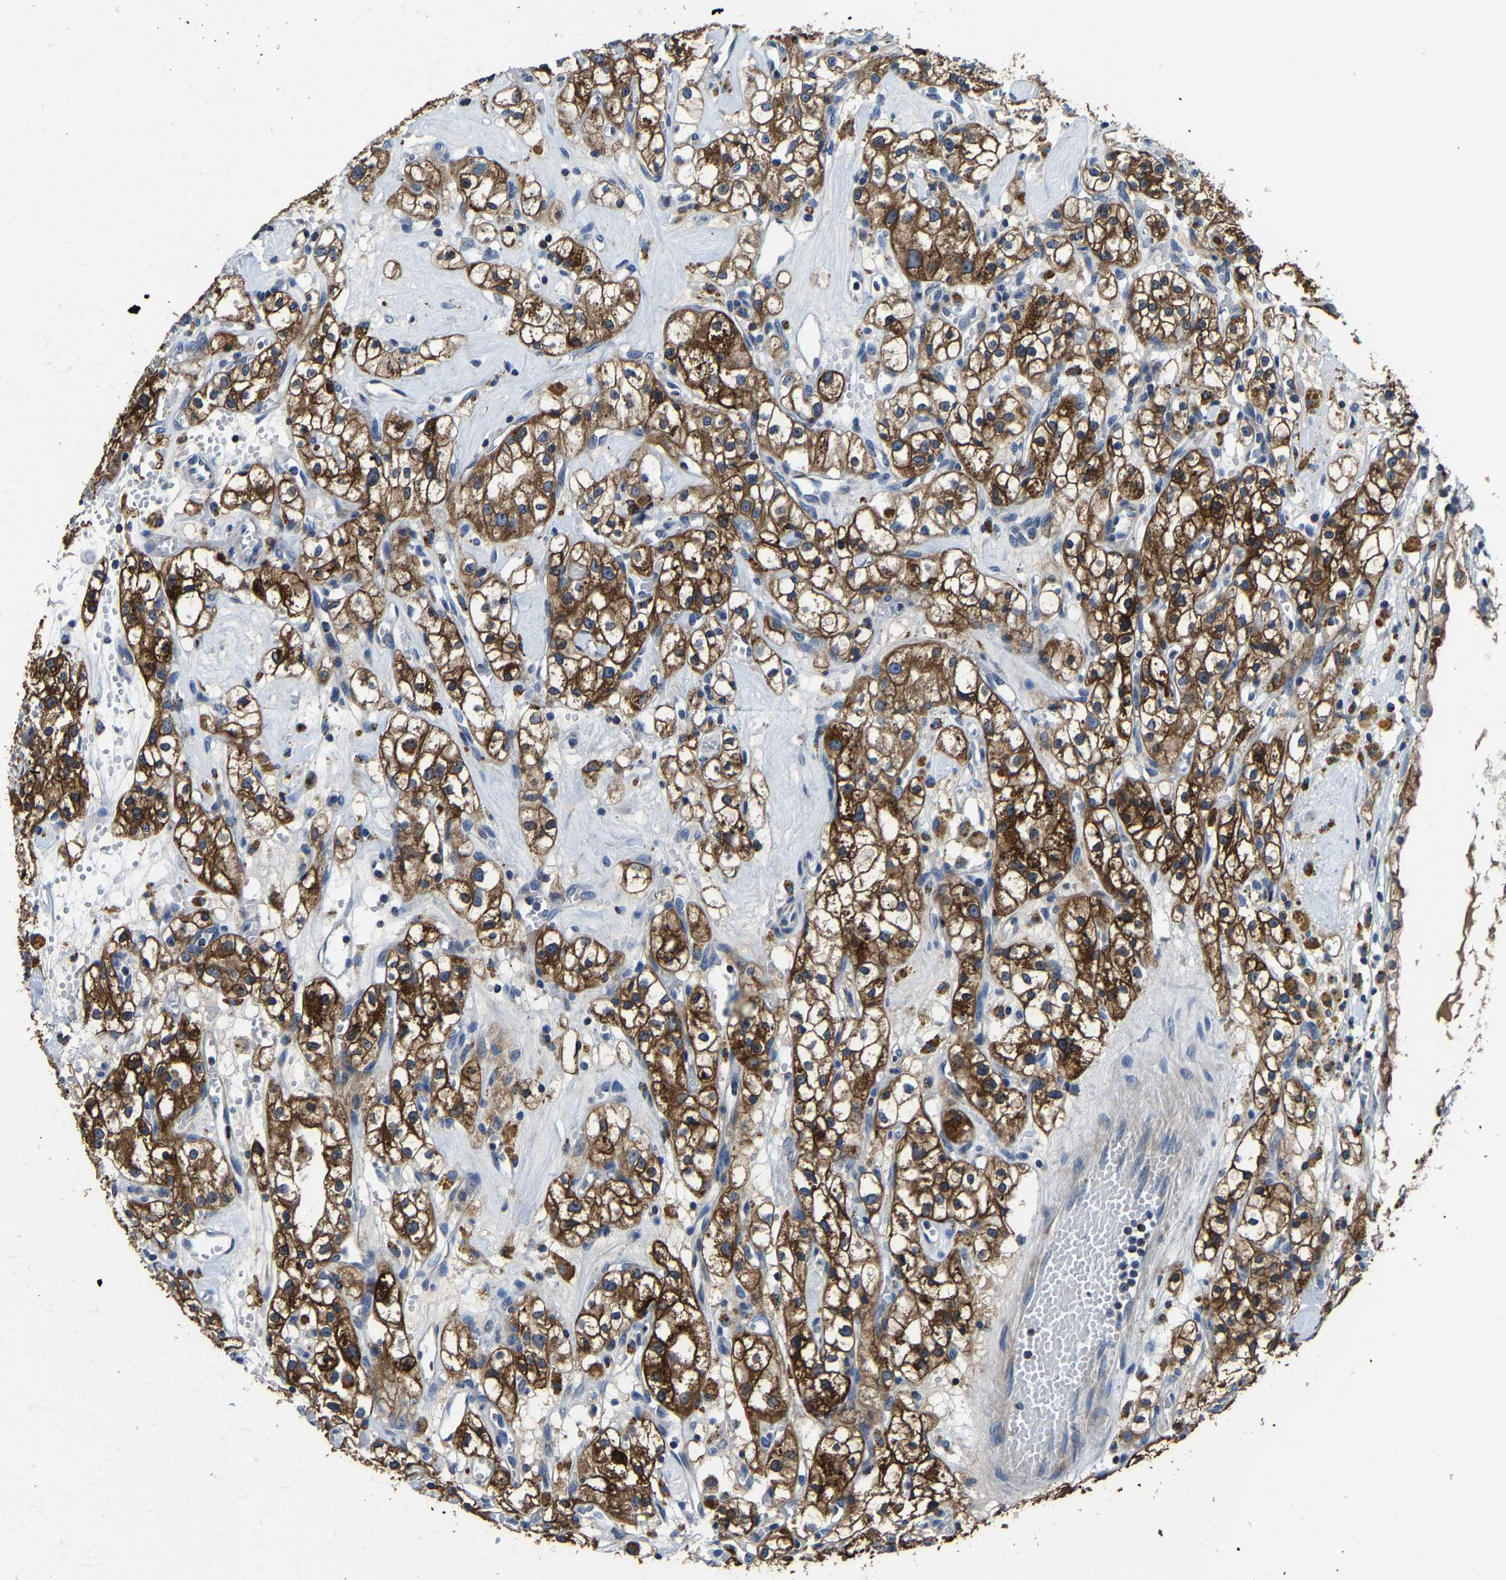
{"staining": {"intensity": "strong", "quantity": ">75%", "location": "cytoplasmic/membranous"}, "tissue": "renal cancer", "cell_type": "Tumor cells", "image_type": "cancer", "snomed": [{"axis": "morphology", "description": "Adenocarcinoma, NOS"}, {"axis": "topography", "description": "Kidney"}], "caption": "Renal adenocarcinoma stained for a protein (brown) displays strong cytoplasmic/membranous positive positivity in approximately >75% of tumor cells.", "gene": "AGK", "patient": {"sex": "male", "age": 56}}